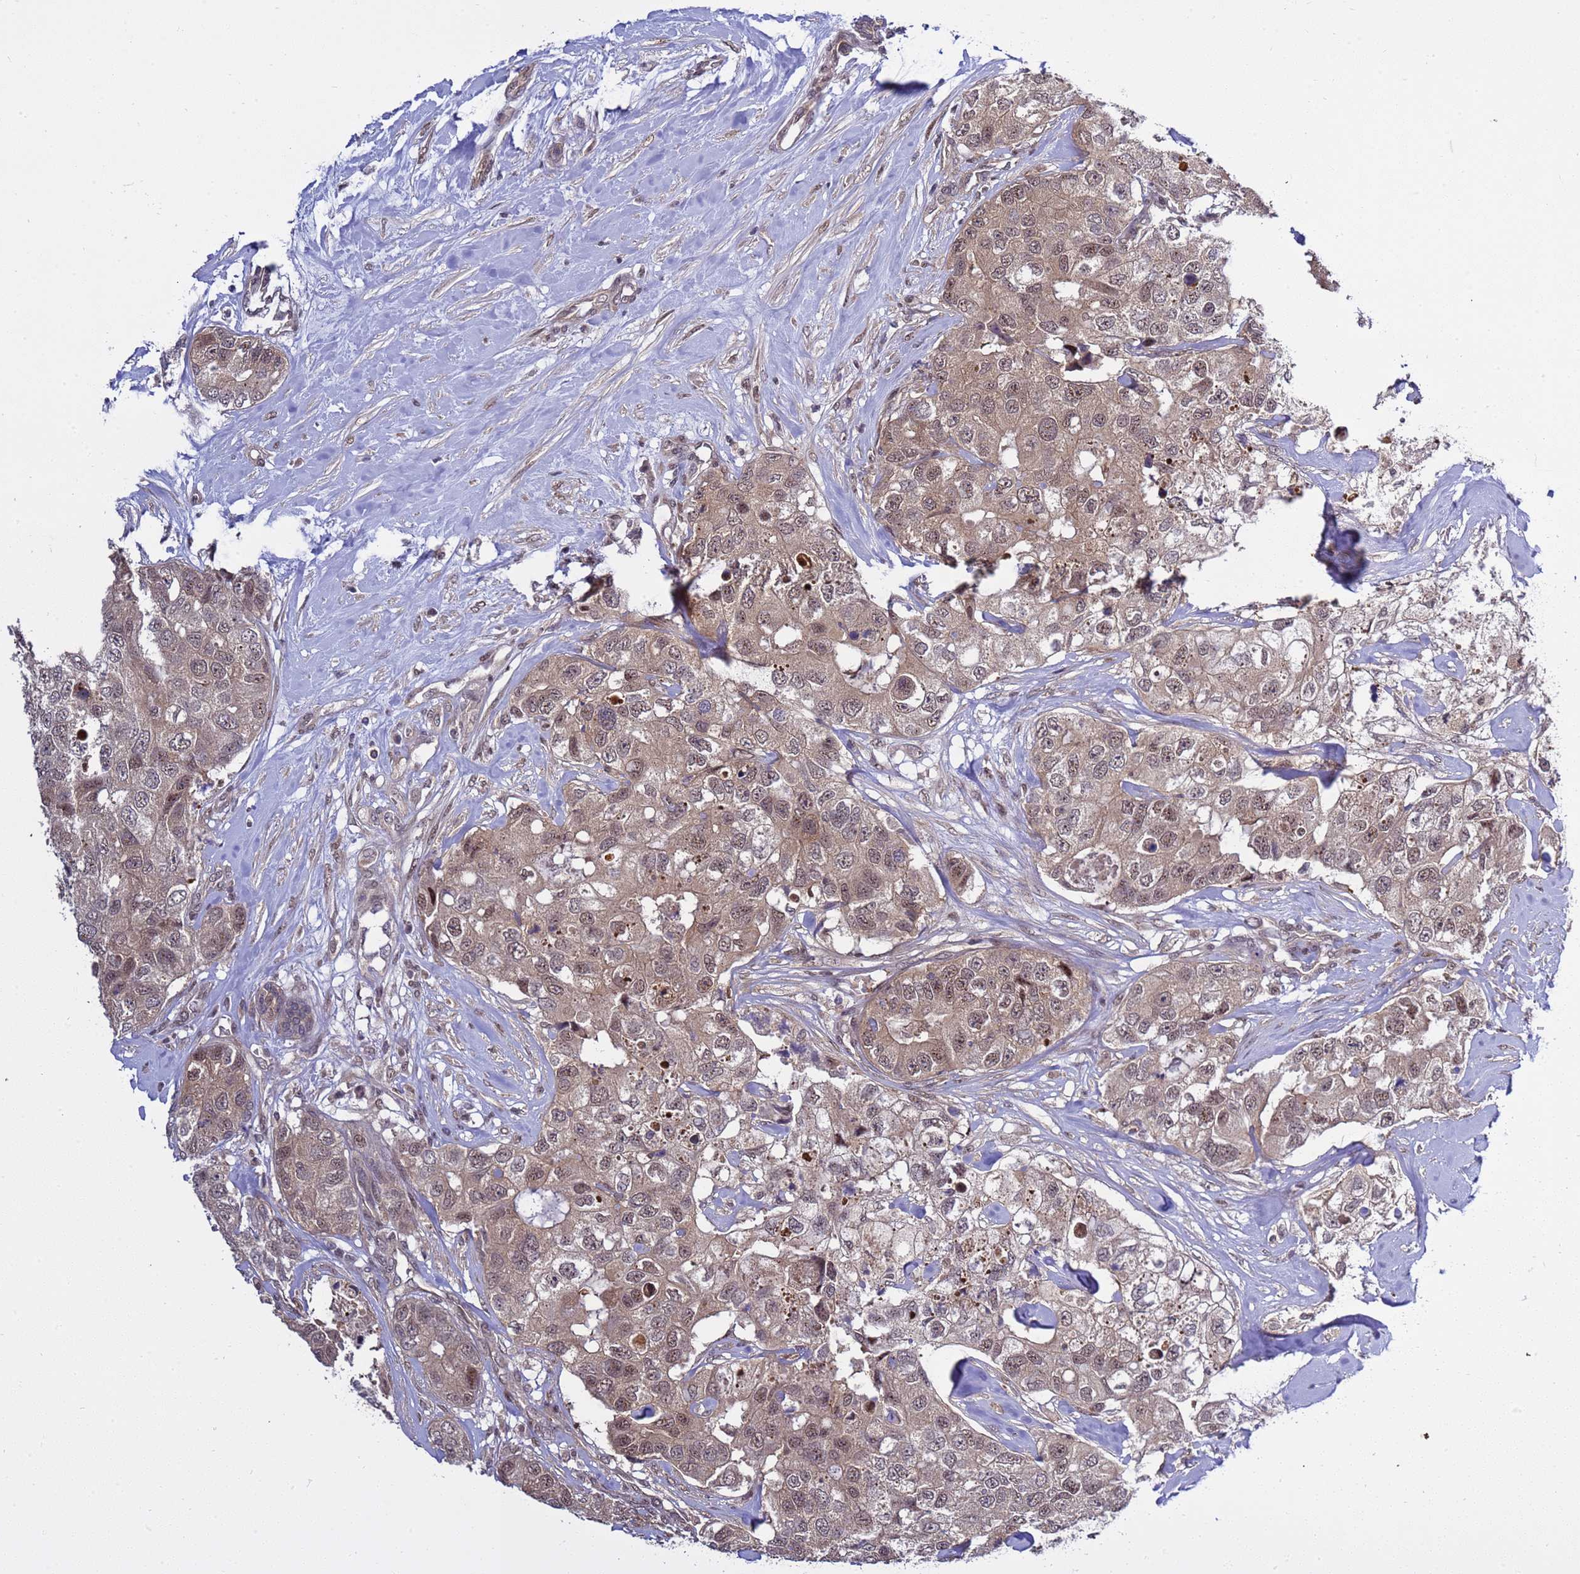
{"staining": {"intensity": "weak", "quantity": ">75%", "location": "cytoplasmic/membranous,nuclear"}, "tissue": "breast cancer", "cell_type": "Tumor cells", "image_type": "cancer", "snomed": [{"axis": "morphology", "description": "Duct carcinoma"}, {"axis": "topography", "description": "Breast"}], "caption": "Human breast cancer stained with a brown dye displays weak cytoplasmic/membranous and nuclear positive staining in about >75% of tumor cells.", "gene": "GEN1", "patient": {"sex": "female", "age": 62}}